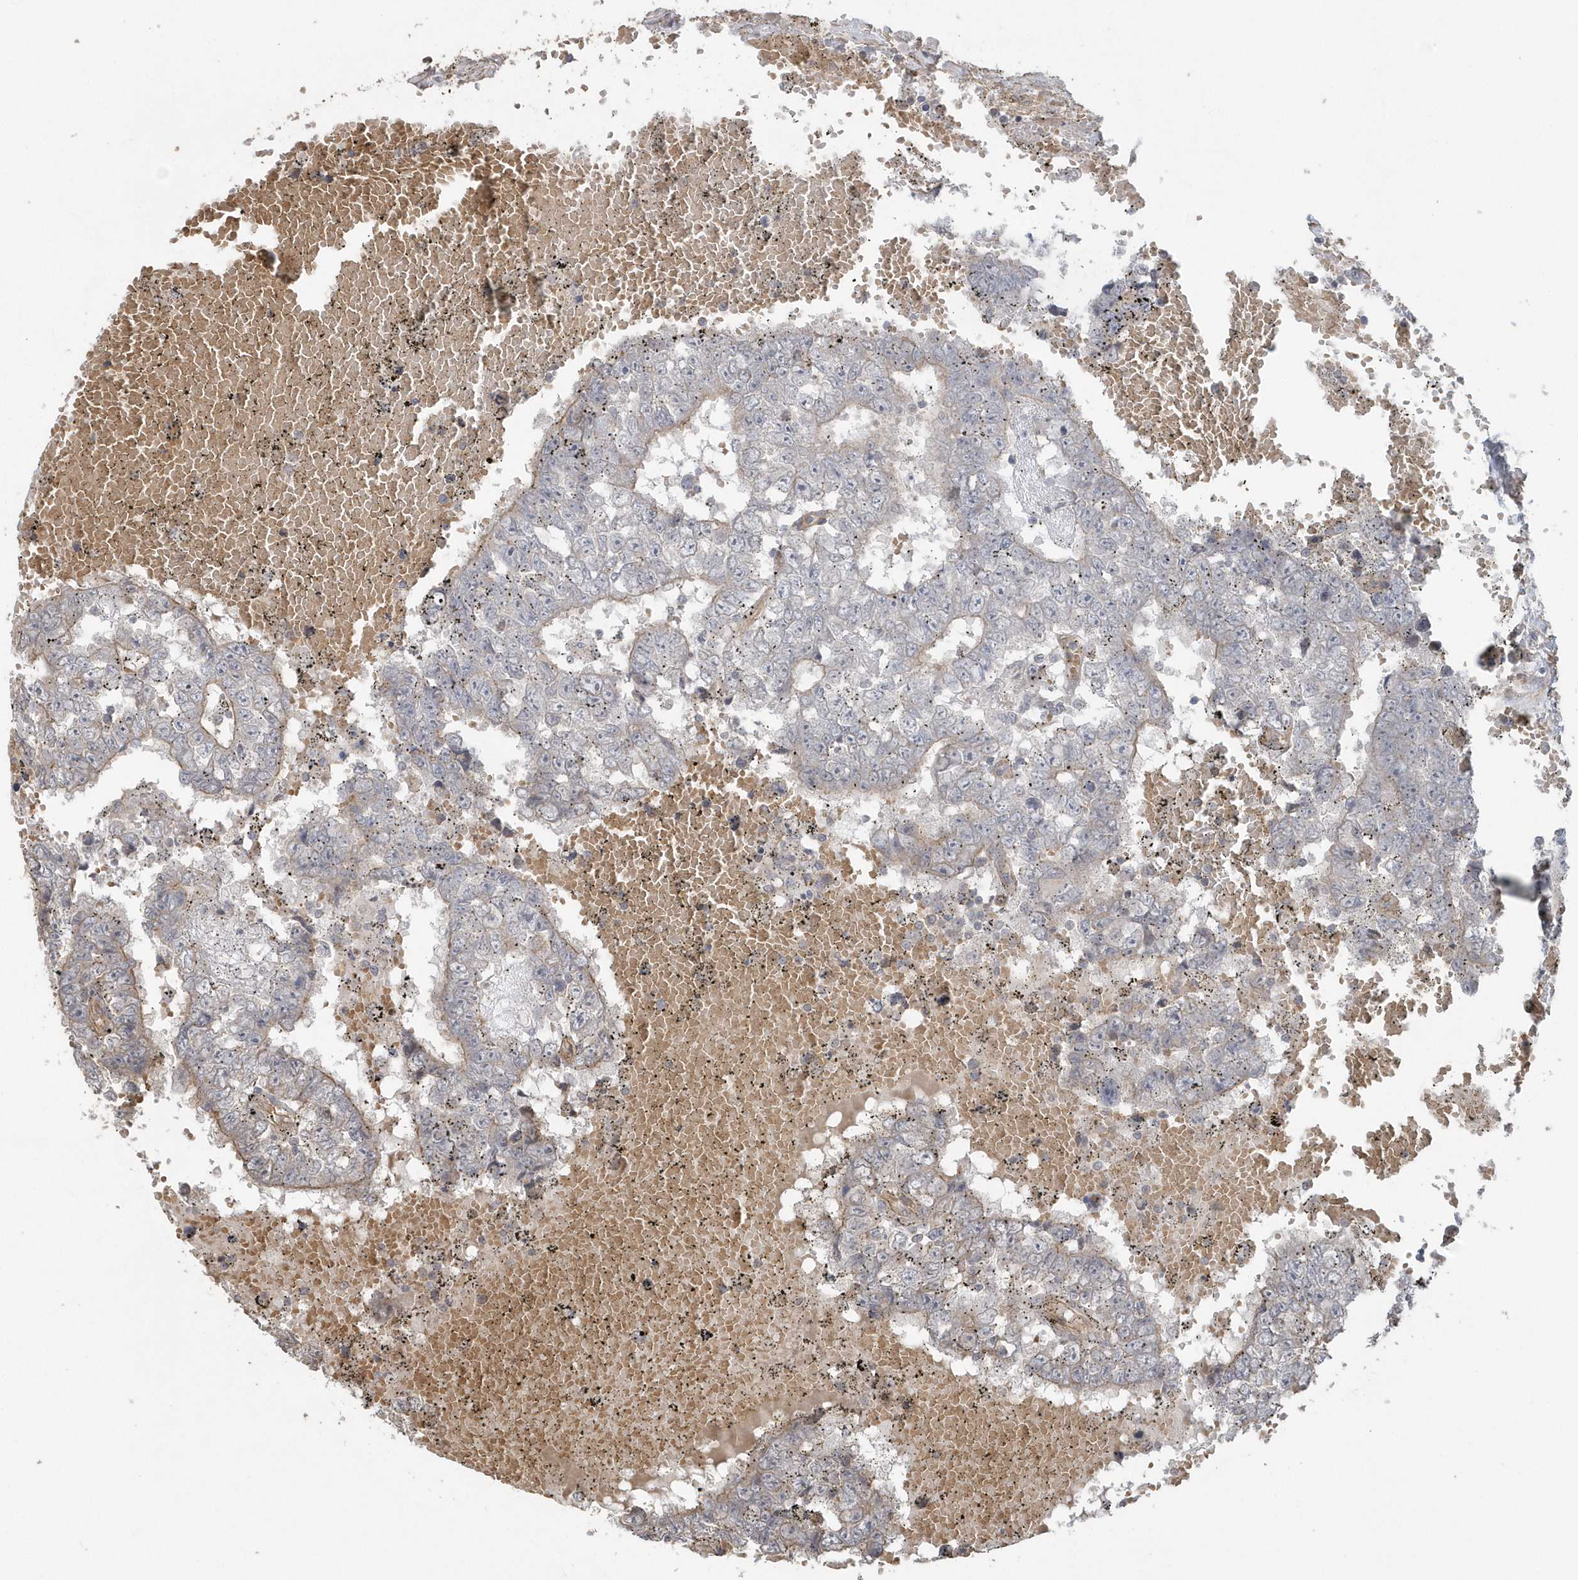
{"staining": {"intensity": "weak", "quantity": "25%-75%", "location": "cytoplasmic/membranous"}, "tissue": "testis cancer", "cell_type": "Tumor cells", "image_type": "cancer", "snomed": [{"axis": "morphology", "description": "Carcinoma, Embryonal, NOS"}, {"axis": "topography", "description": "Testis"}], "caption": "Immunohistochemistry (IHC) staining of testis embryonal carcinoma, which exhibits low levels of weak cytoplasmic/membranous positivity in about 25%-75% of tumor cells indicating weak cytoplasmic/membranous protein expression. The staining was performed using DAB (brown) for protein detection and nuclei were counterstained in hematoxylin (blue).", "gene": "HERPUD1", "patient": {"sex": "male", "age": 25}}